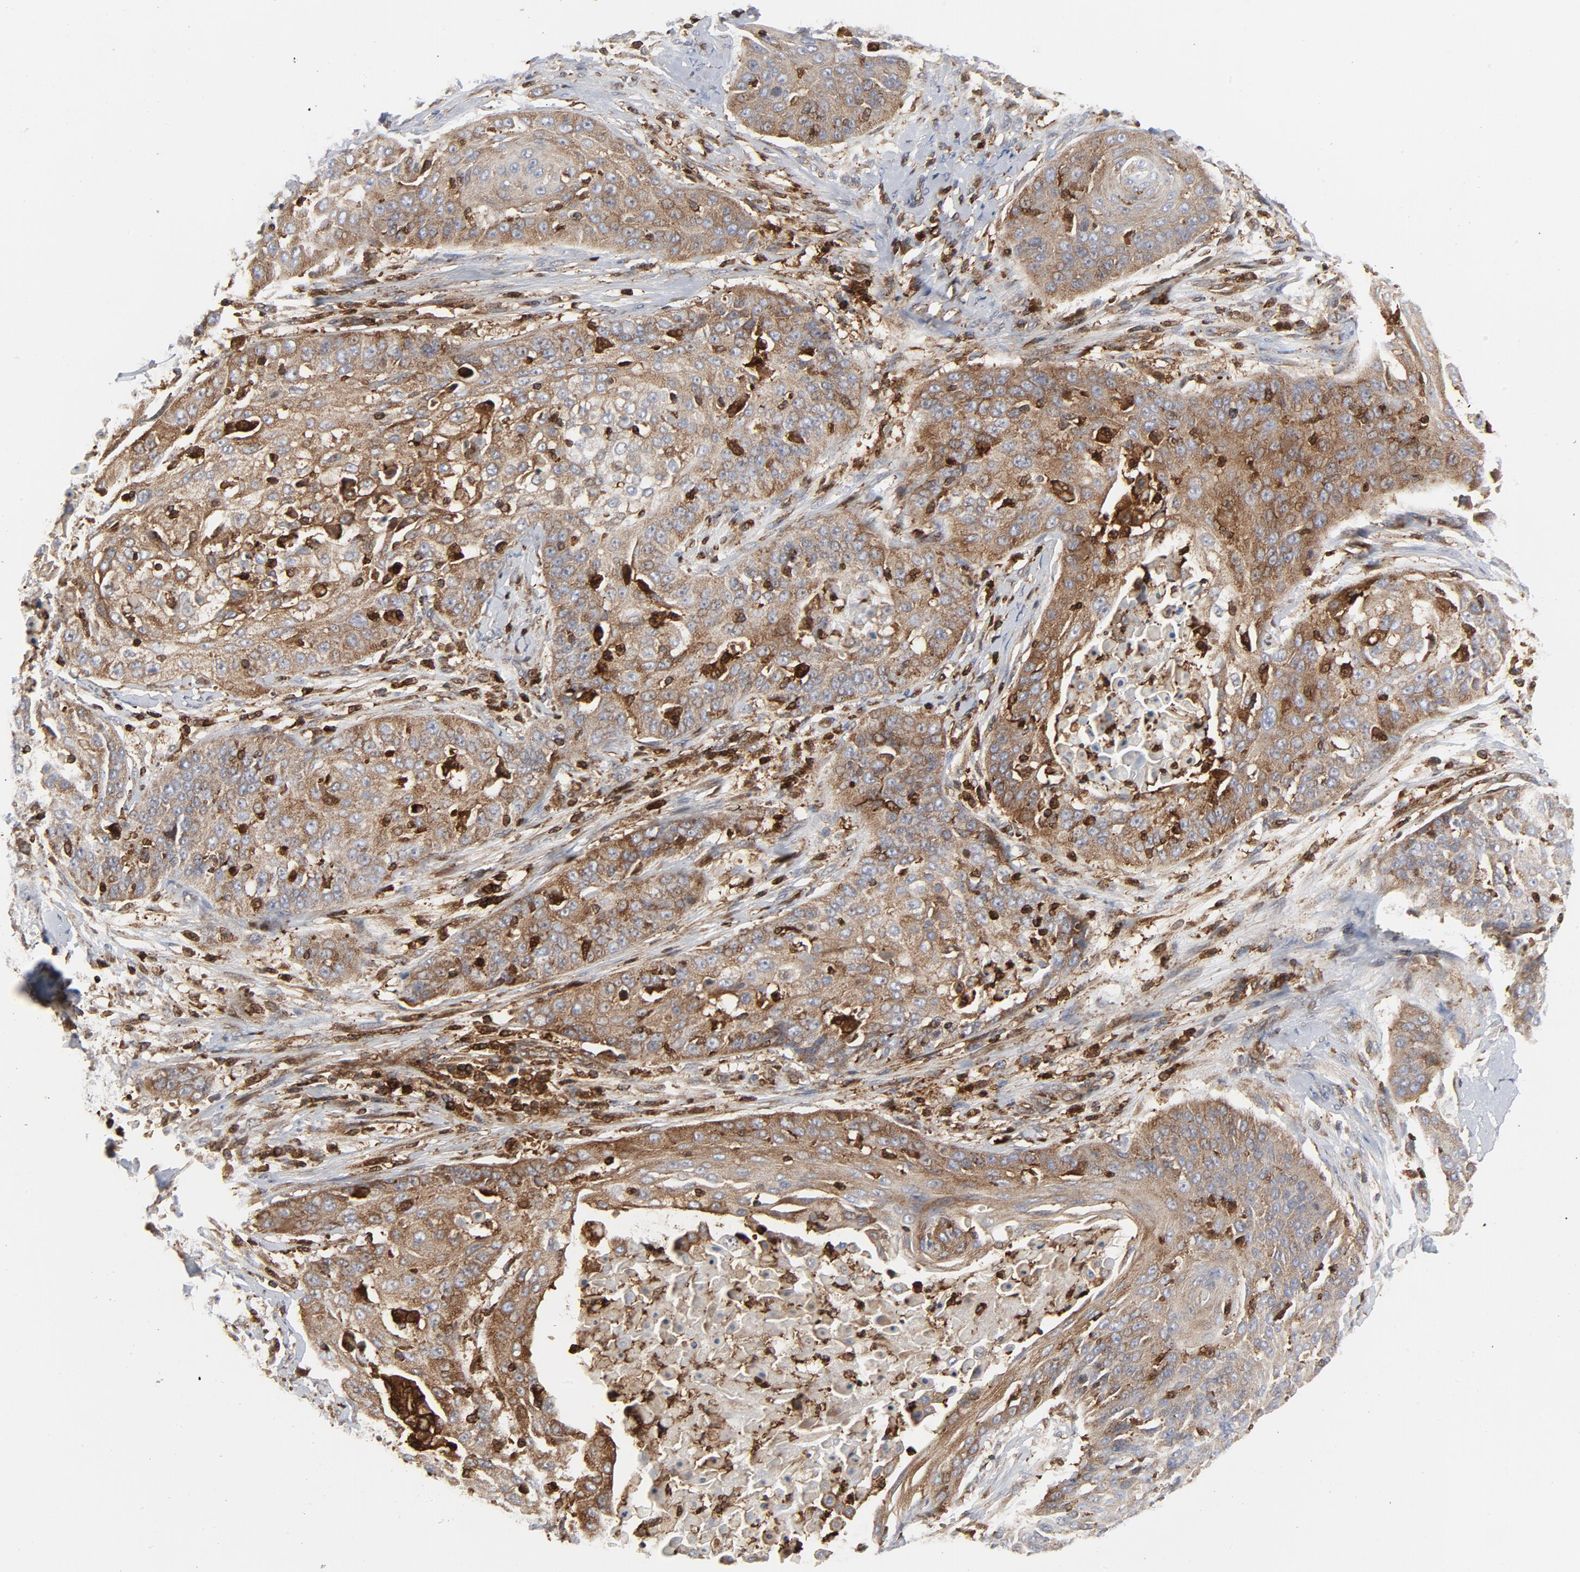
{"staining": {"intensity": "moderate", "quantity": ">75%", "location": "cytoplasmic/membranous"}, "tissue": "cervical cancer", "cell_type": "Tumor cells", "image_type": "cancer", "snomed": [{"axis": "morphology", "description": "Squamous cell carcinoma, NOS"}, {"axis": "topography", "description": "Cervix"}], "caption": "Immunohistochemical staining of cervical cancer exhibits medium levels of moderate cytoplasmic/membranous protein staining in approximately >75% of tumor cells. The staining was performed using DAB (3,3'-diaminobenzidine), with brown indicating positive protein expression. Nuclei are stained blue with hematoxylin.", "gene": "YES1", "patient": {"sex": "female", "age": 64}}